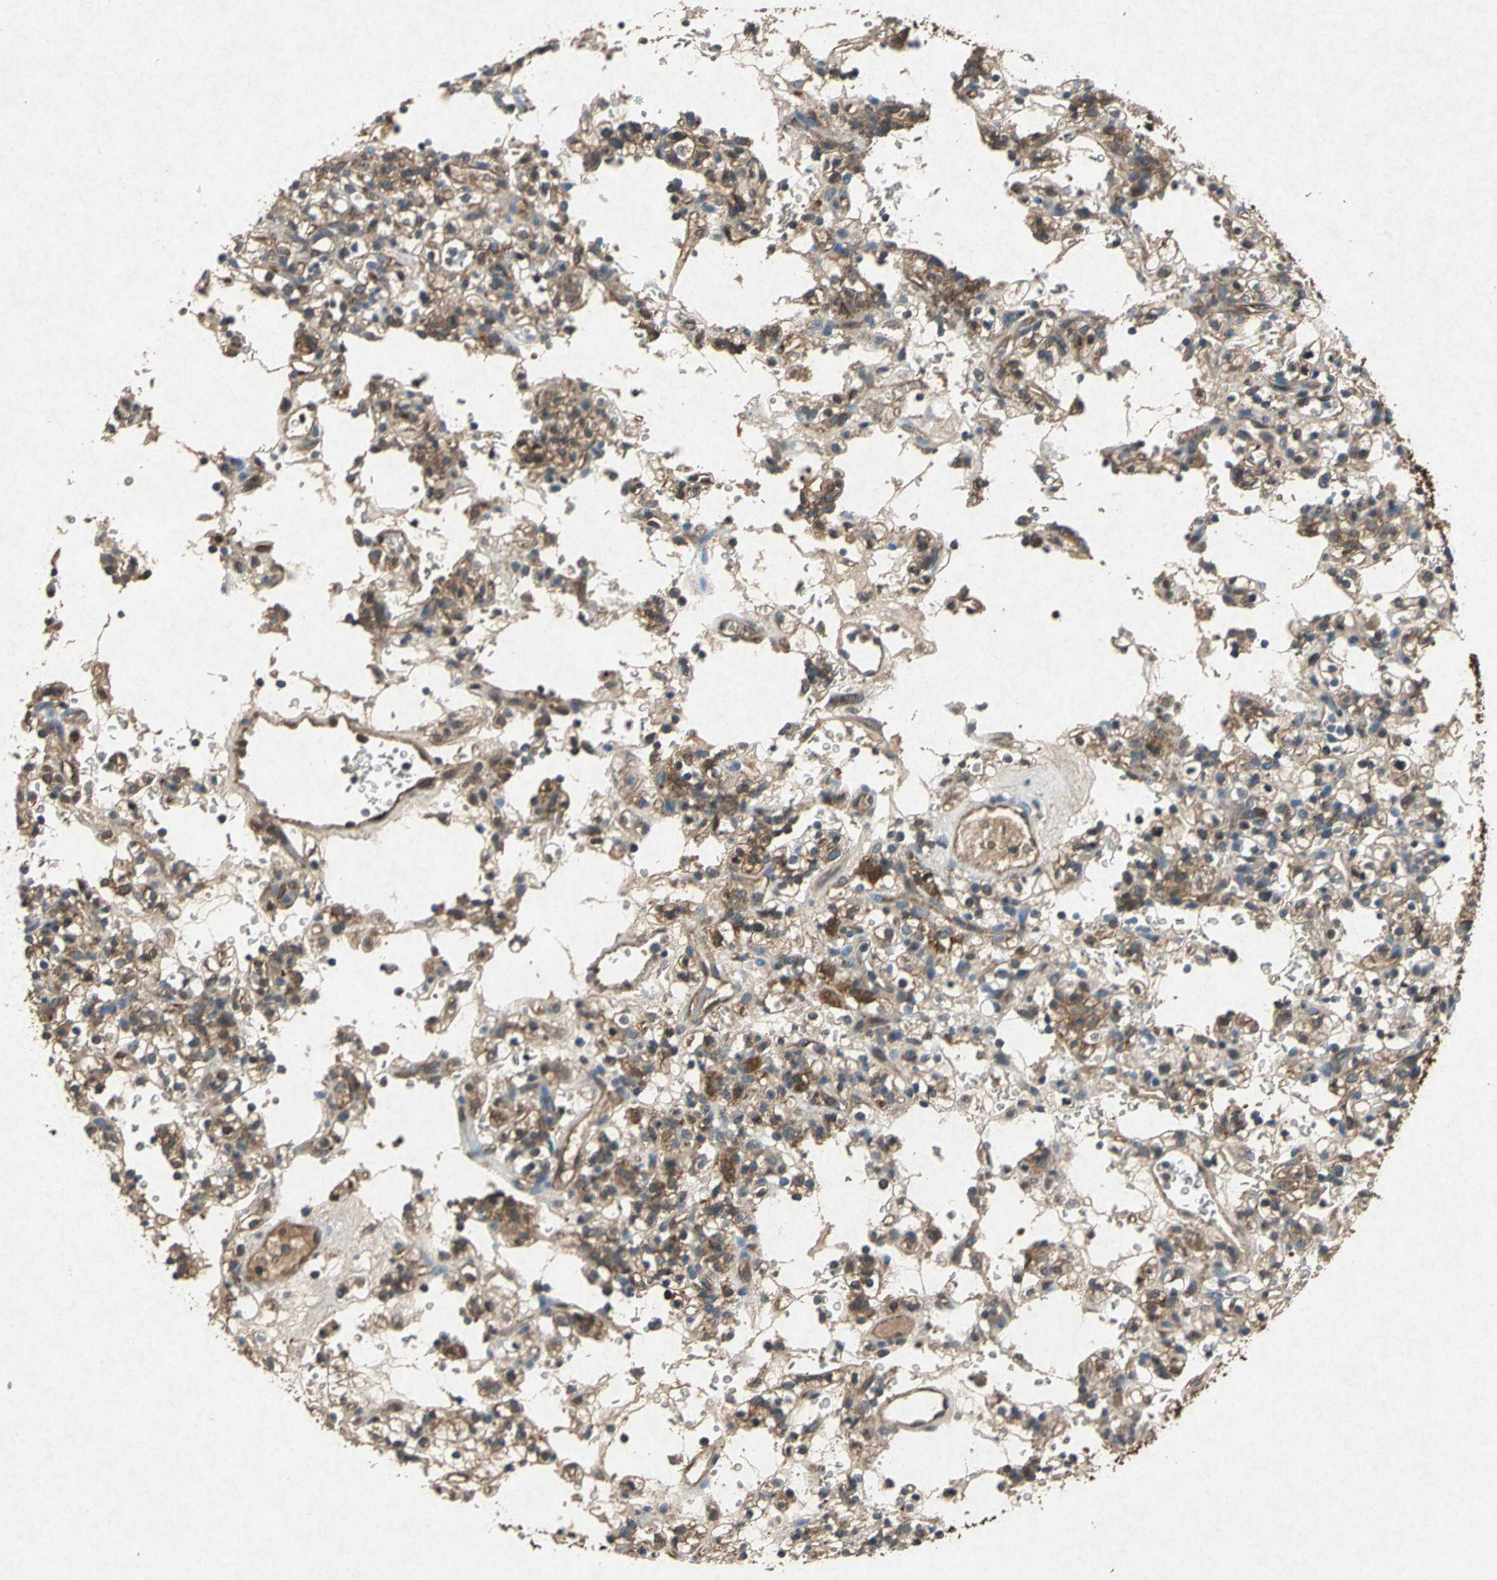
{"staining": {"intensity": "moderate", "quantity": ">75%", "location": "cytoplasmic/membranous"}, "tissue": "renal cancer", "cell_type": "Tumor cells", "image_type": "cancer", "snomed": [{"axis": "morphology", "description": "Normal tissue, NOS"}, {"axis": "morphology", "description": "Adenocarcinoma, NOS"}, {"axis": "topography", "description": "Kidney"}], "caption": "This is an image of immunohistochemistry staining of adenocarcinoma (renal), which shows moderate expression in the cytoplasmic/membranous of tumor cells.", "gene": "HSP90AB1", "patient": {"sex": "female", "age": 72}}